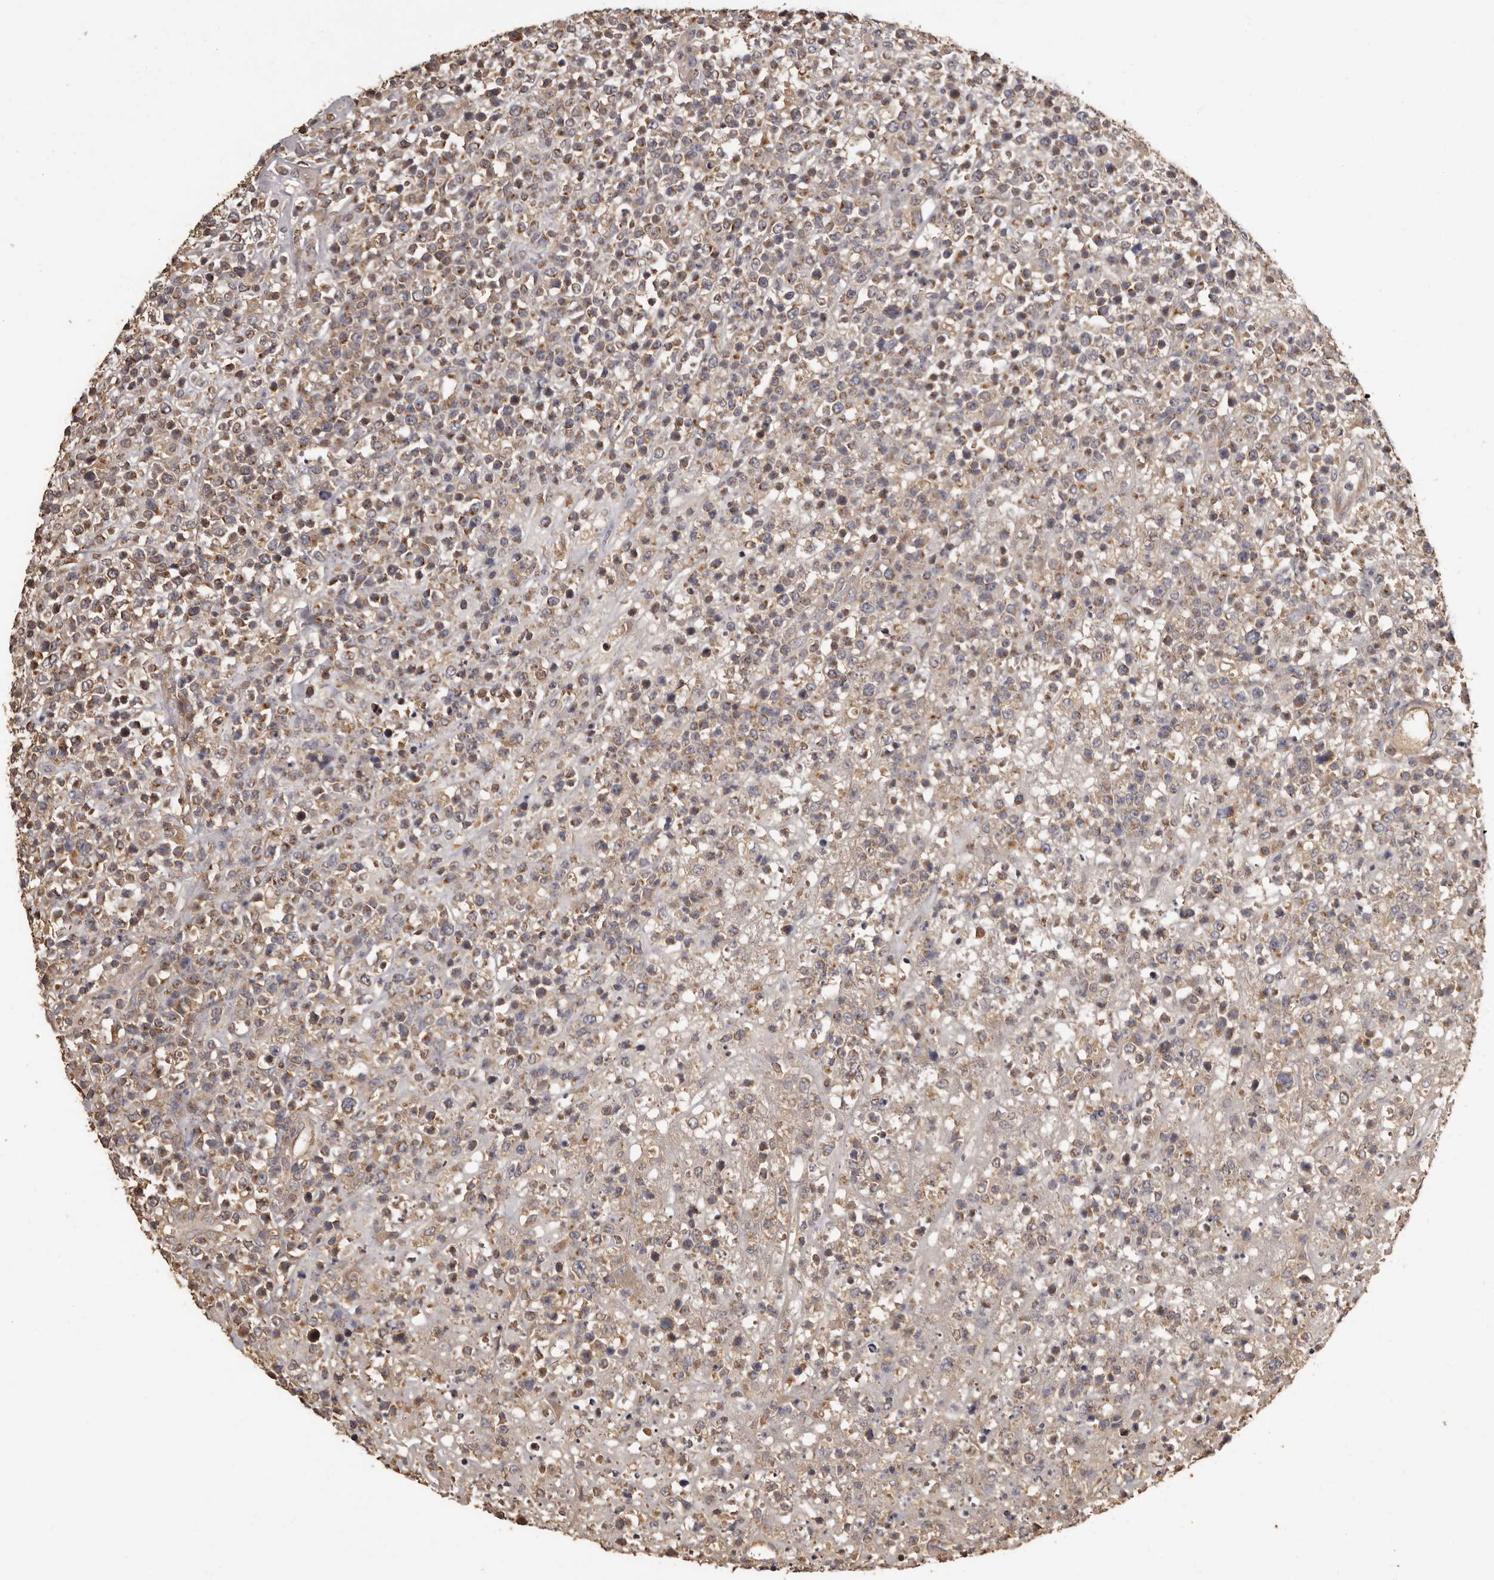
{"staining": {"intensity": "moderate", "quantity": ">75%", "location": "cytoplasmic/membranous"}, "tissue": "lymphoma", "cell_type": "Tumor cells", "image_type": "cancer", "snomed": [{"axis": "morphology", "description": "Malignant lymphoma, non-Hodgkin's type, High grade"}, {"axis": "topography", "description": "Colon"}], "caption": "Lymphoma stained with a brown dye exhibits moderate cytoplasmic/membranous positive positivity in approximately >75% of tumor cells.", "gene": "MGAT5", "patient": {"sex": "female", "age": 53}}